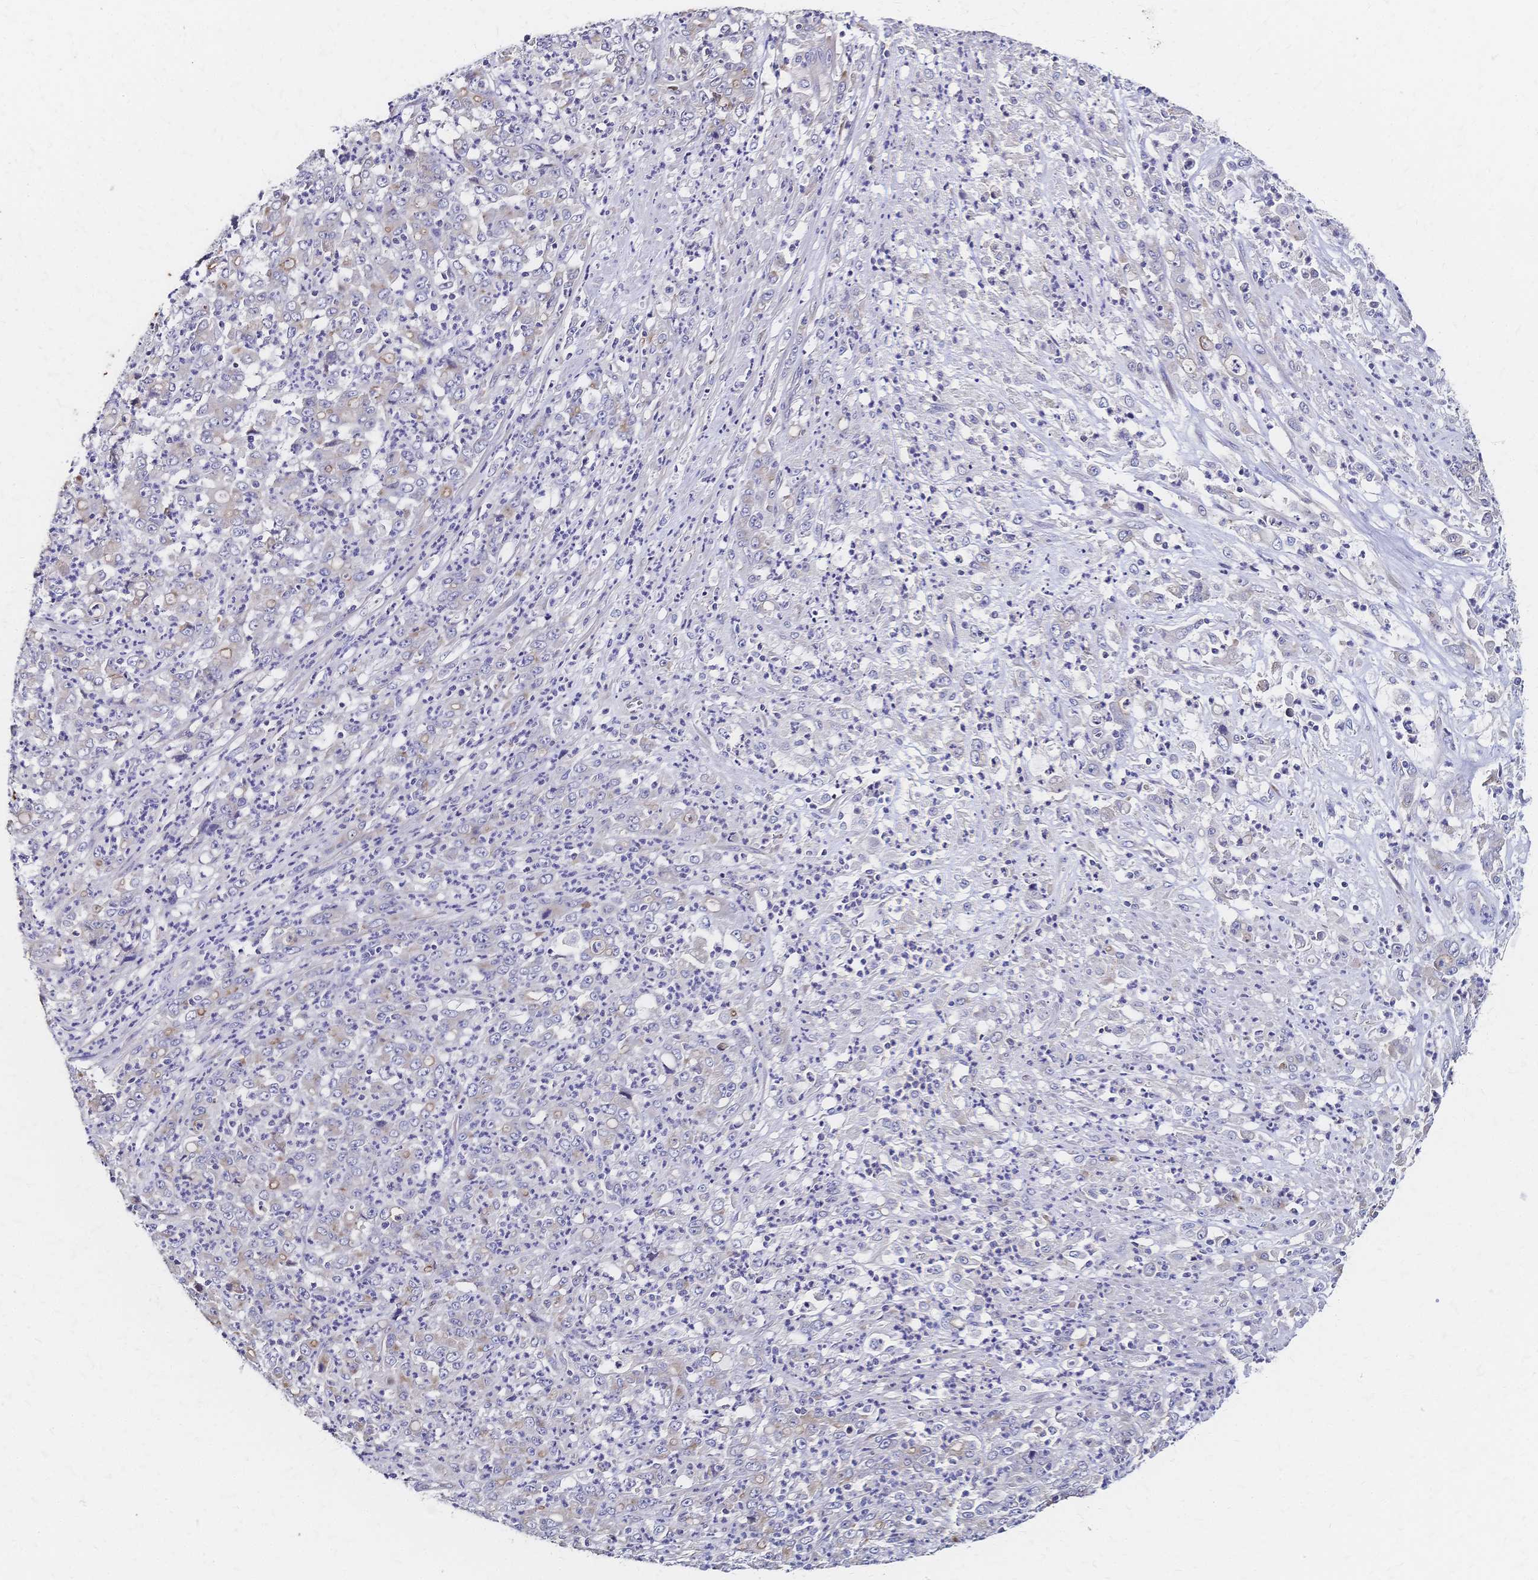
{"staining": {"intensity": "negative", "quantity": "none", "location": "none"}, "tissue": "stomach cancer", "cell_type": "Tumor cells", "image_type": "cancer", "snomed": [{"axis": "morphology", "description": "Adenocarcinoma, NOS"}, {"axis": "topography", "description": "Stomach, lower"}], "caption": "There is no significant staining in tumor cells of stomach cancer (adenocarcinoma).", "gene": "SLC5A1", "patient": {"sex": "female", "age": 71}}